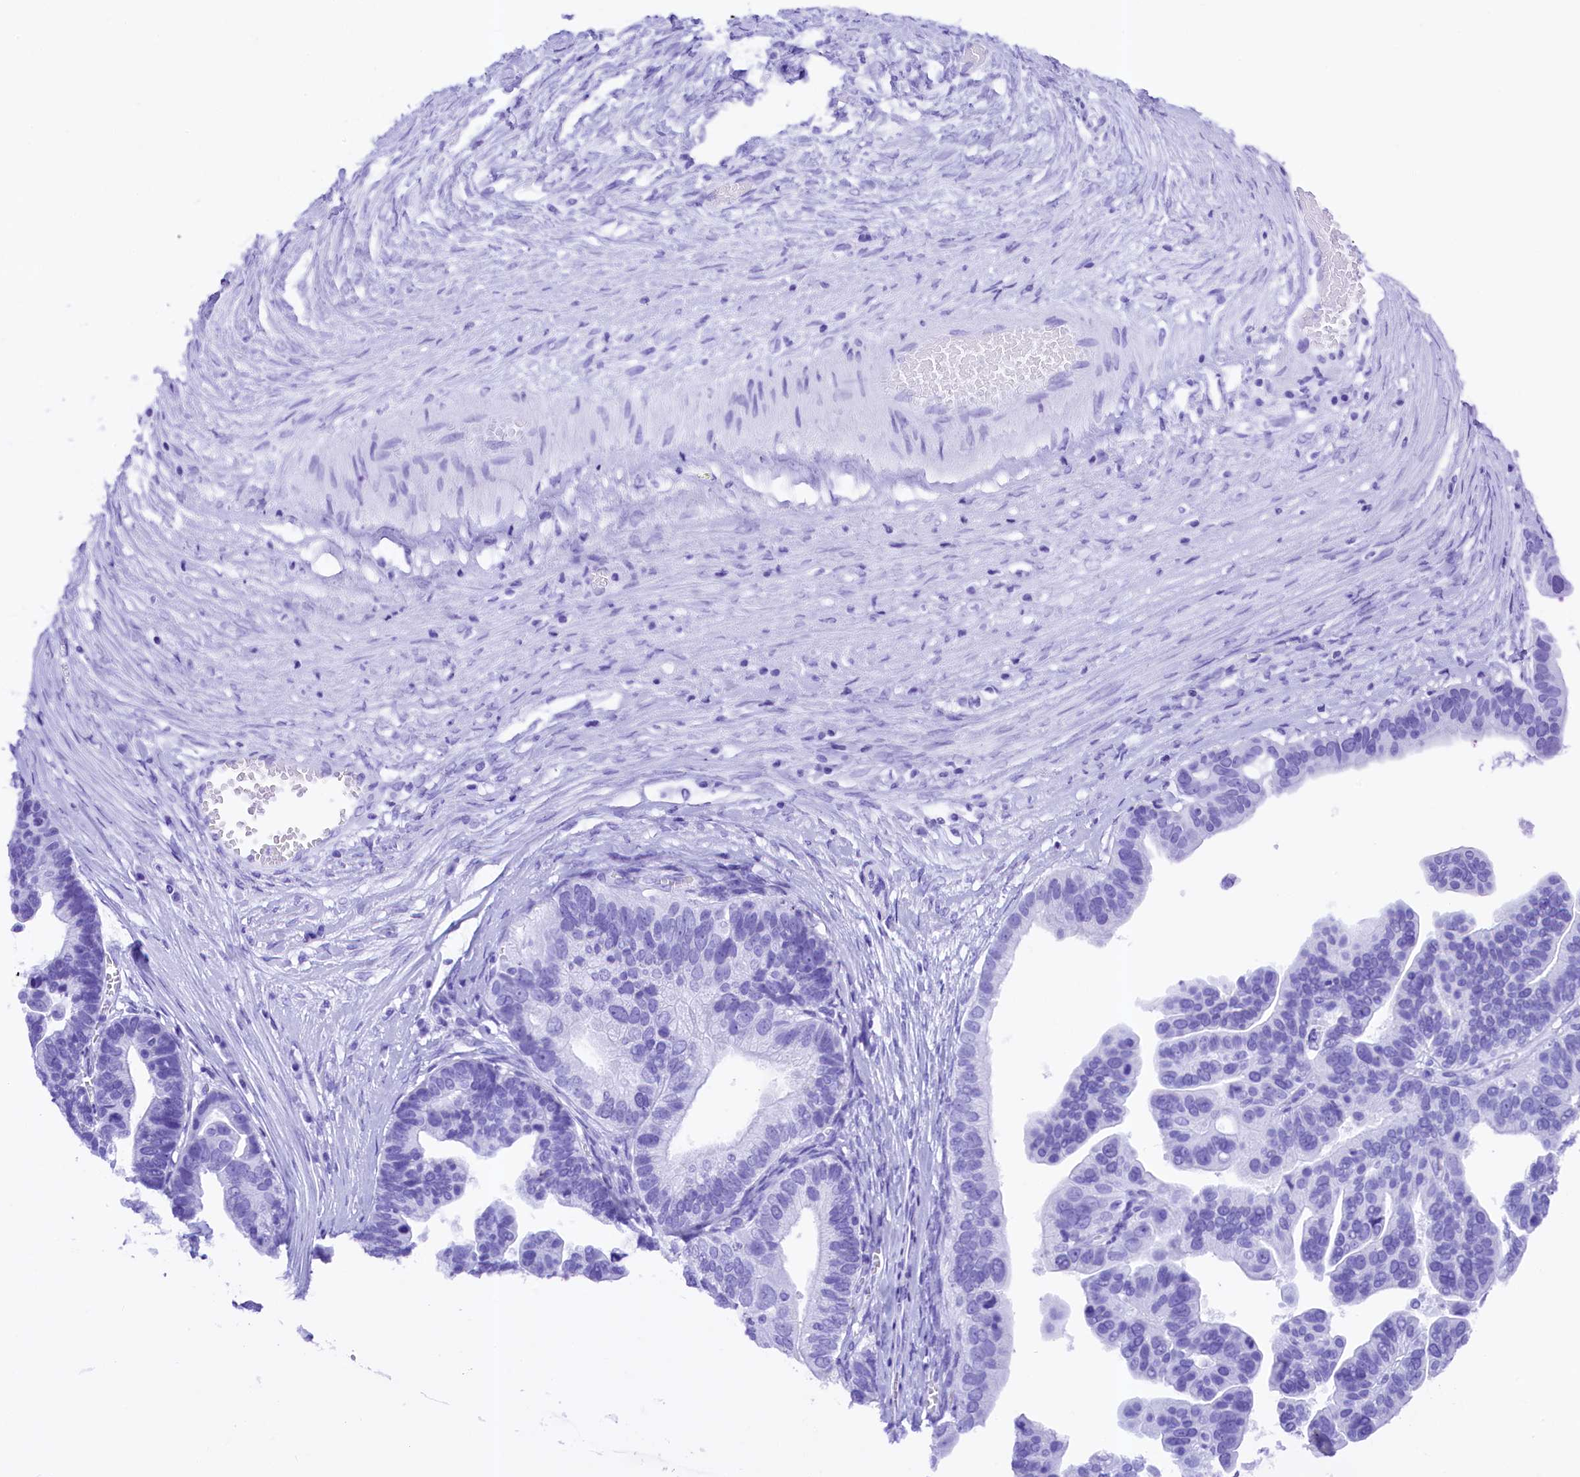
{"staining": {"intensity": "negative", "quantity": "none", "location": "none"}, "tissue": "ovarian cancer", "cell_type": "Tumor cells", "image_type": "cancer", "snomed": [{"axis": "morphology", "description": "Cystadenocarcinoma, serous, NOS"}, {"axis": "topography", "description": "Ovary"}], "caption": "Tumor cells are negative for brown protein staining in ovarian cancer (serous cystadenocarcinoma). Brightfield microscopy of immunohistochemistry stained with DAB (brown) and hematoxylin (blue), captured at high magnification.", "gene": "UBXN6", "patient": {"sex": "female", "age": 56}}